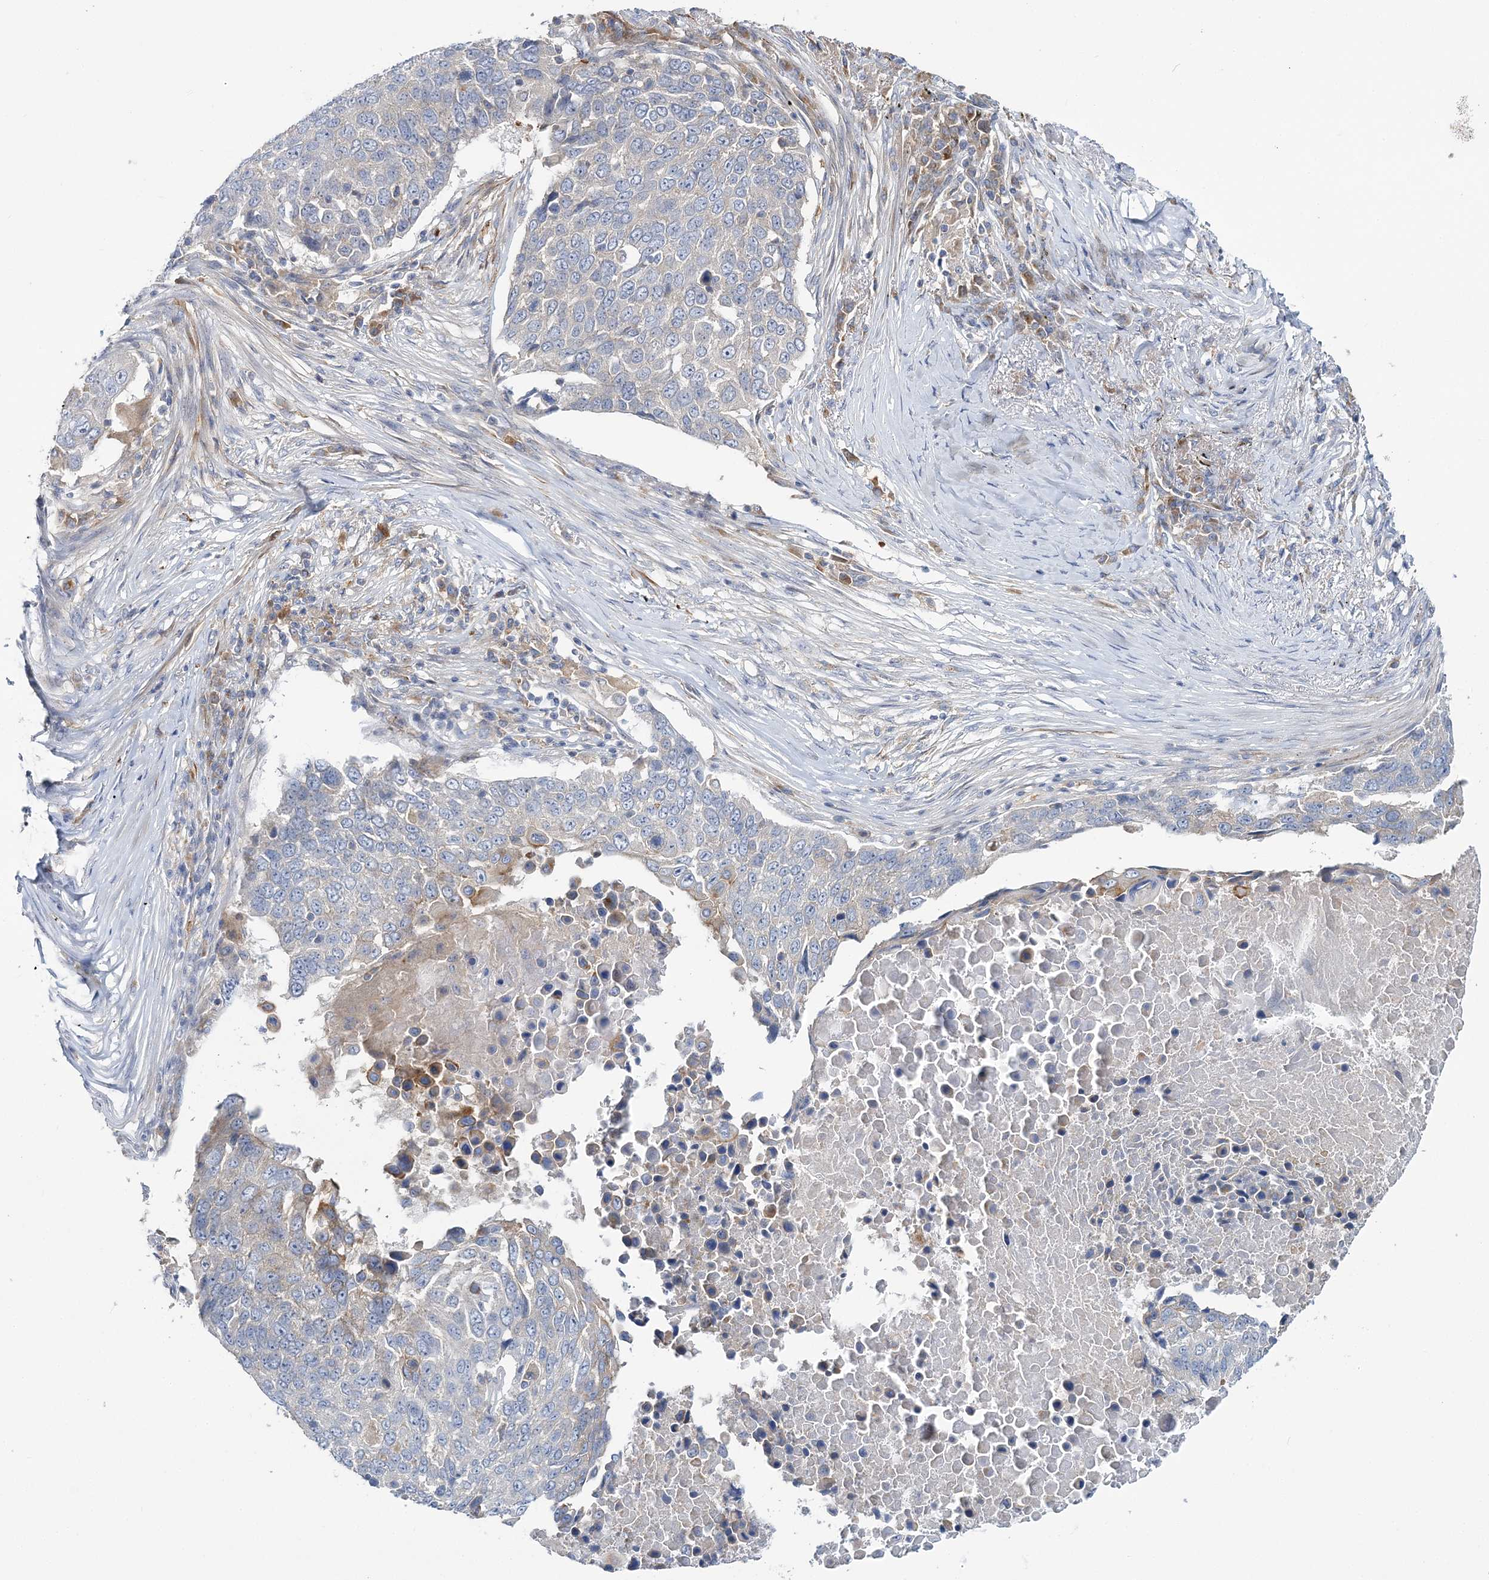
{"staining": {"intensity": "negative", "quantity": "none", "location": "none"}, "tissue": "lung cancer", "cell_type": "Tumor cells", "image_type": "cancer", "snomed": [{"axis": "morphology", "description": "Squamous cell carcinoma, NOS"}, {"axis": "topography", "description": "Lung"}], "caption": "A photomicrograph of lung squamous cell carcinoma stained for a protein displays no brown staining in tumor cells.", "gene": "ATP11B", "patient": {"sex": "male", "age": 66}}